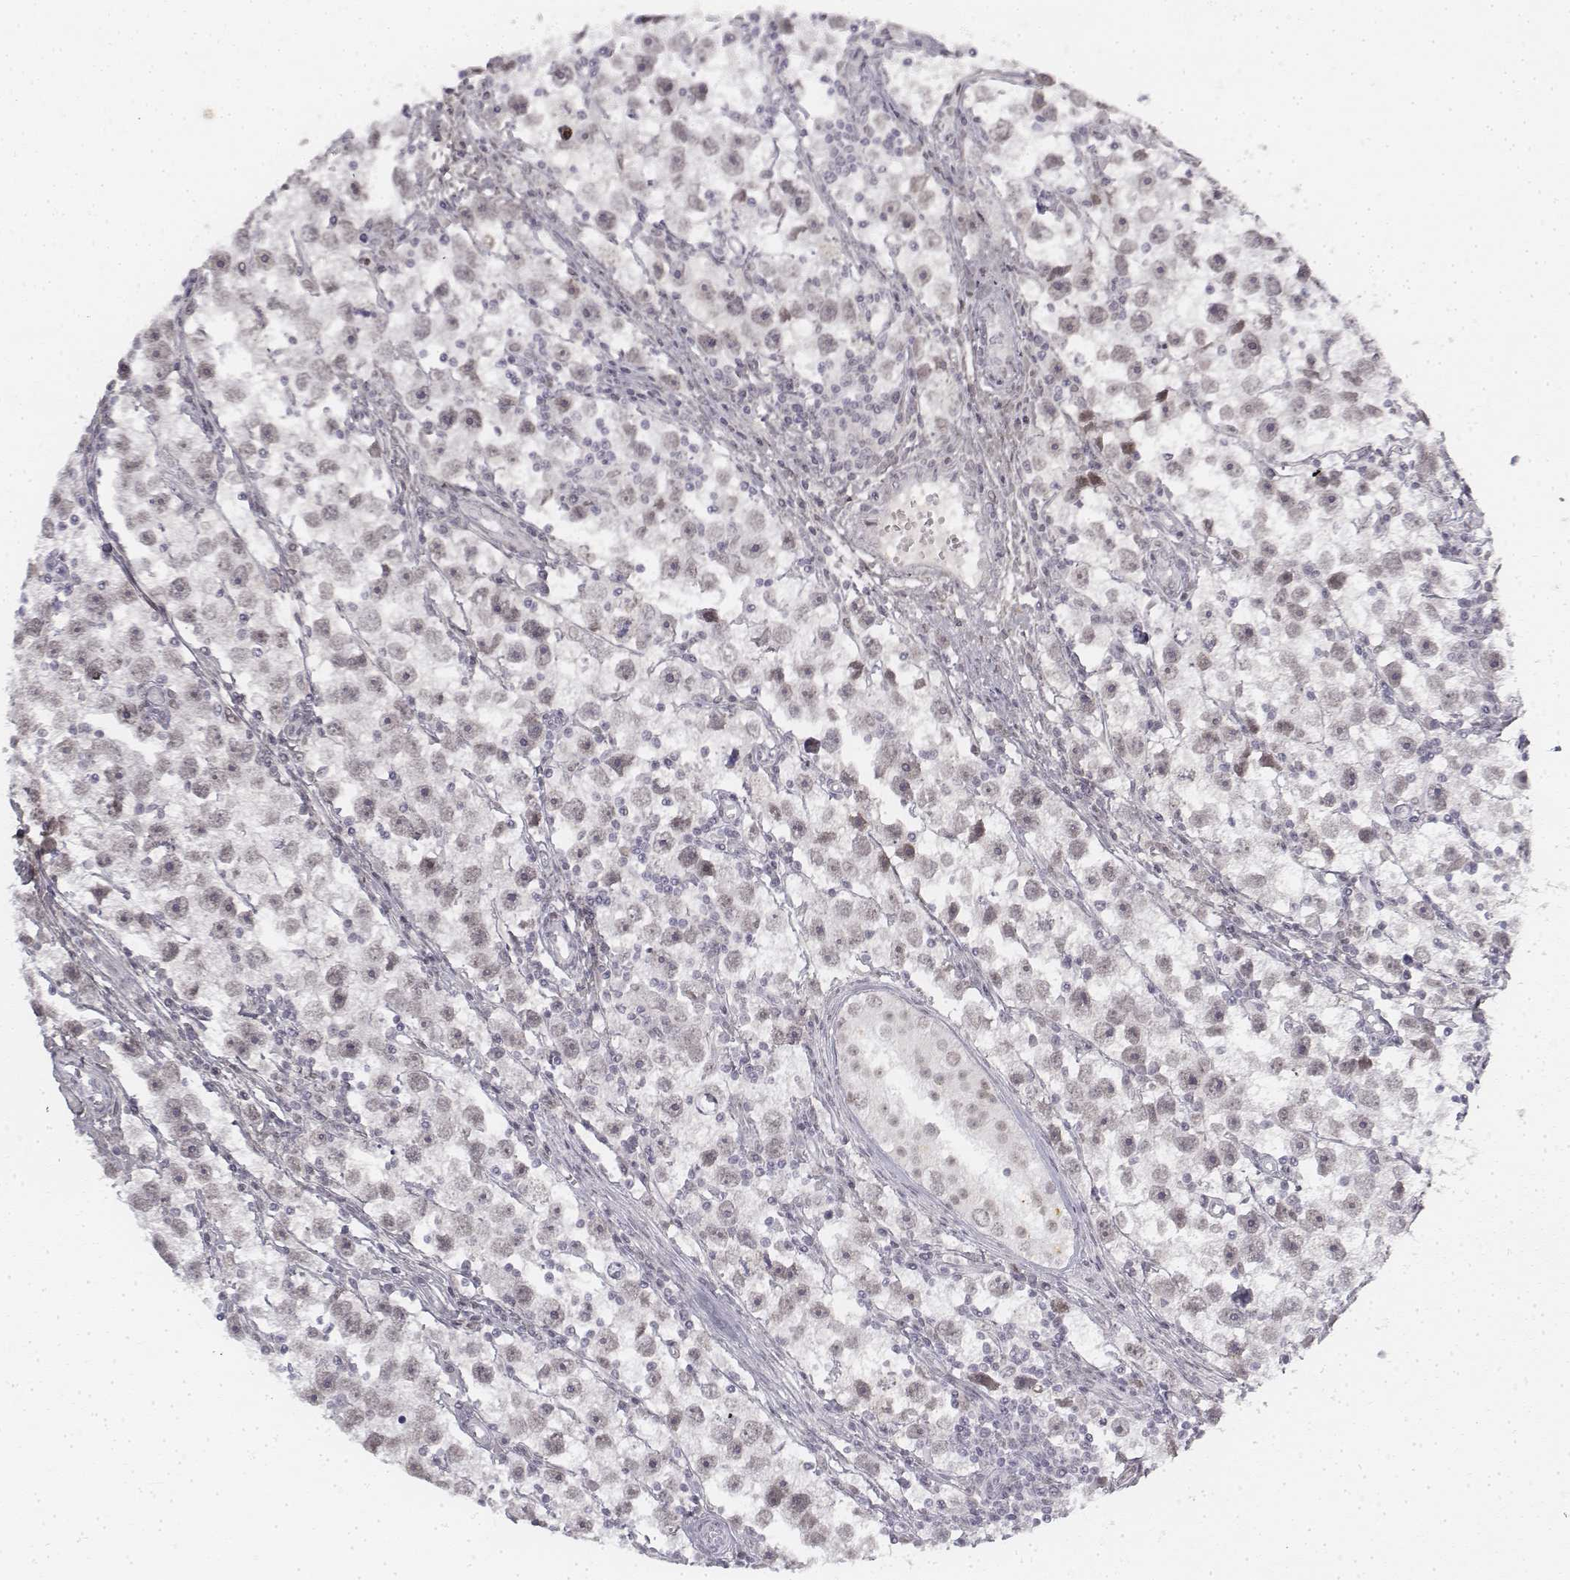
{"staining": {"intensity": "negative", "quantity": "none", "location": "none"}, "tissue": "testis cancer", "cell_type": "Tumor cells", "image_type": "cancer", "snomed": [{"axis": "morphology", "description": "Seminoma, NOS"}, {"axis": "topography", "description": "Testis"}], "caption": "Protein analysis of seminoma (testis) shows no significant staining in tumor cells.", "gene": "KRT84", "patient": {"sex": "male", "age": 30}}